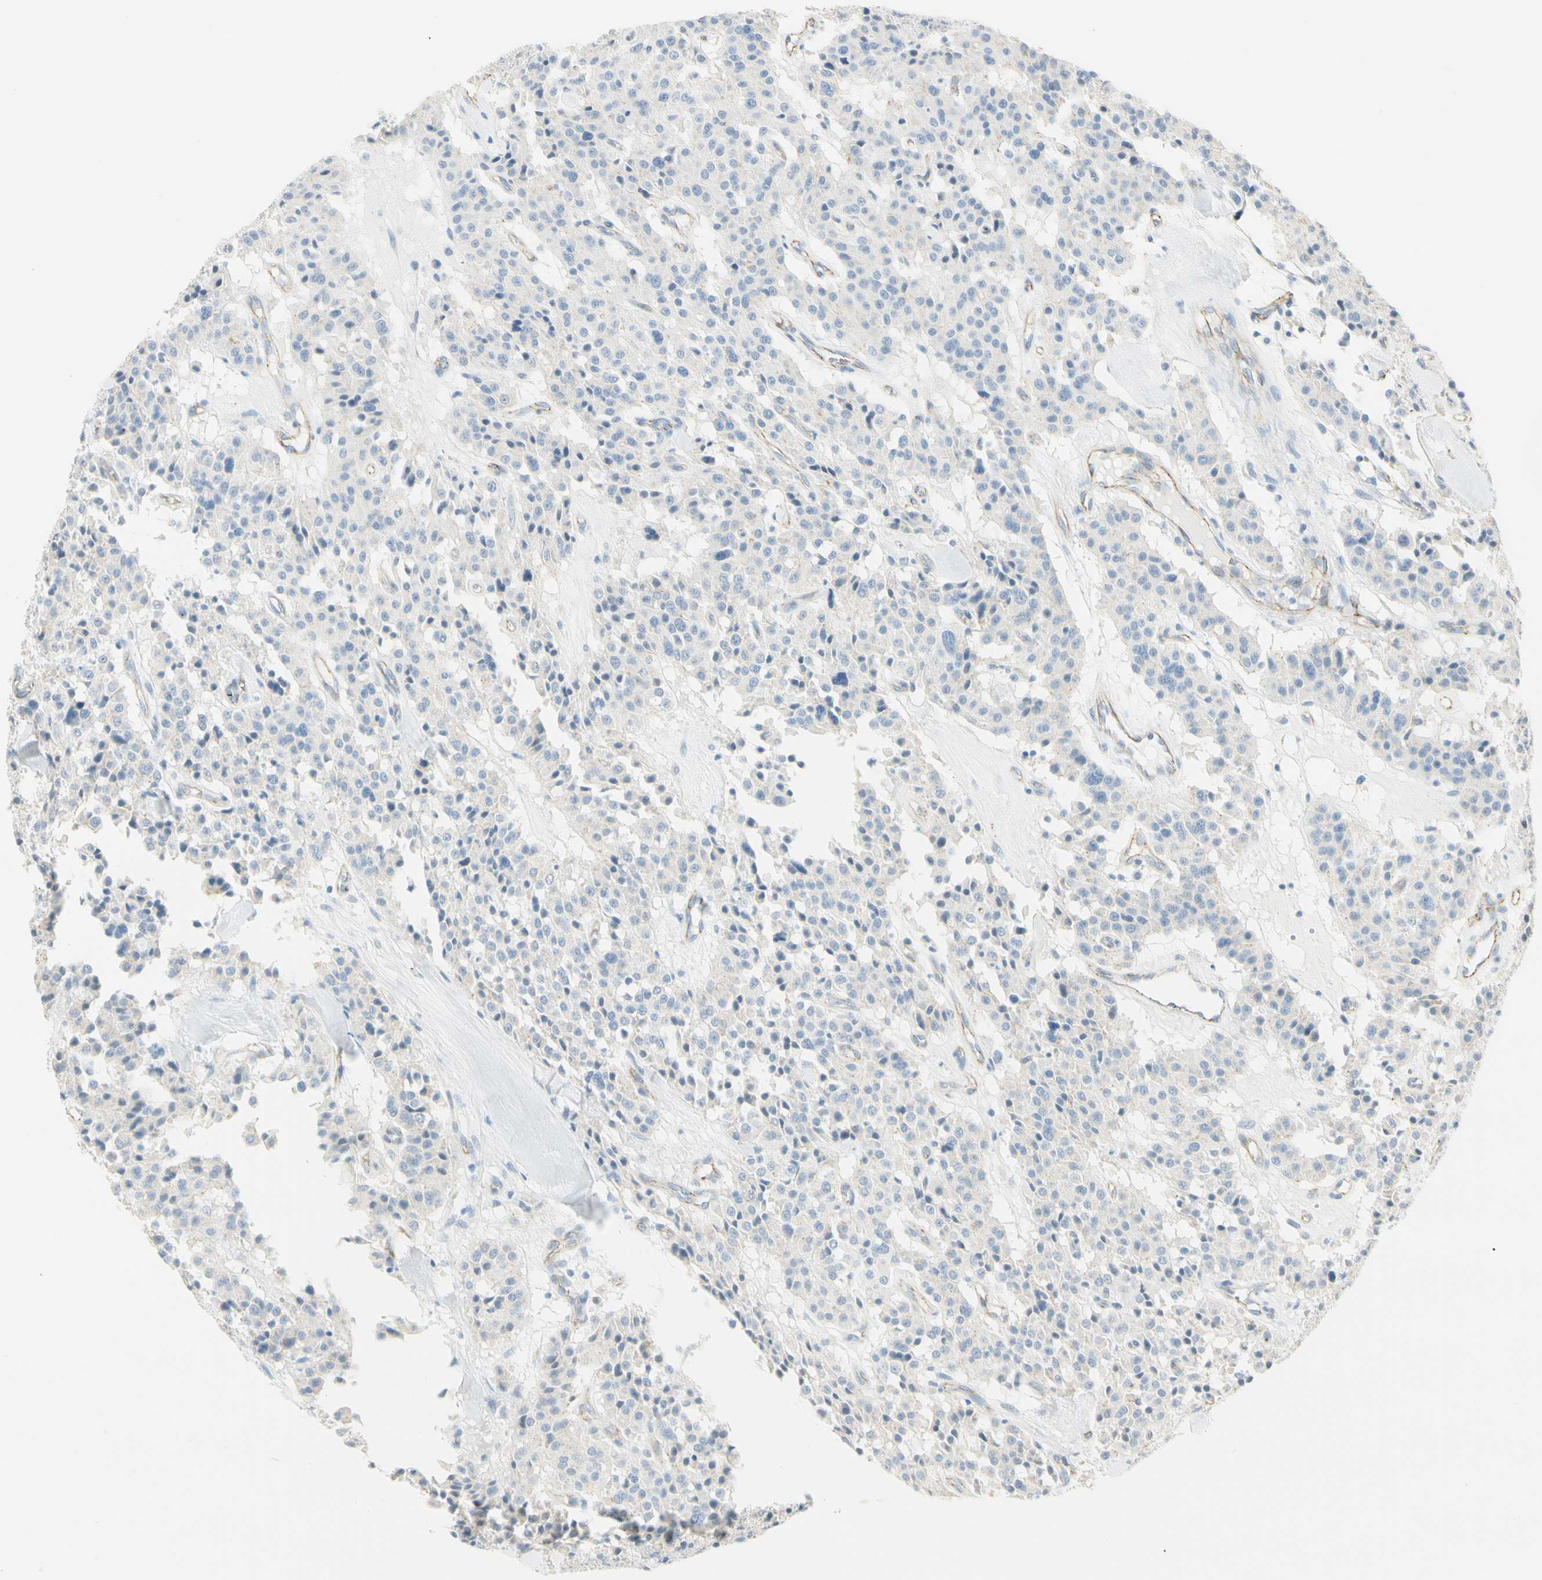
{"staining": {"intensity": "weak", "quantity": ">75%", "location": "cytoplasmic/membranous"}, "tissue": "carcinoid", "cell_type": "Tumor cells", "image_type": "cancer", "snomed": [{"axis": "morphology", "description": "Carcinoid, malignant, NOS"}, {"axis": "topography", "description": "Lung"}], "caption": "Immunohistochemistry (IHC) staining of carcinoid, which shows low levels of weak cytoplasmic/membranous expression in about >75% of tumor cells indicating weak cytoplasmic/membranous protein positivity. The staining was performed using DAB (3,3'-diaminobenzidine) (brown) for protein detection and nuclei were counterstained in hematoxylin (blue).", "gene": "VPS9D1", "patient": {"sex": "male", "age": 30}}